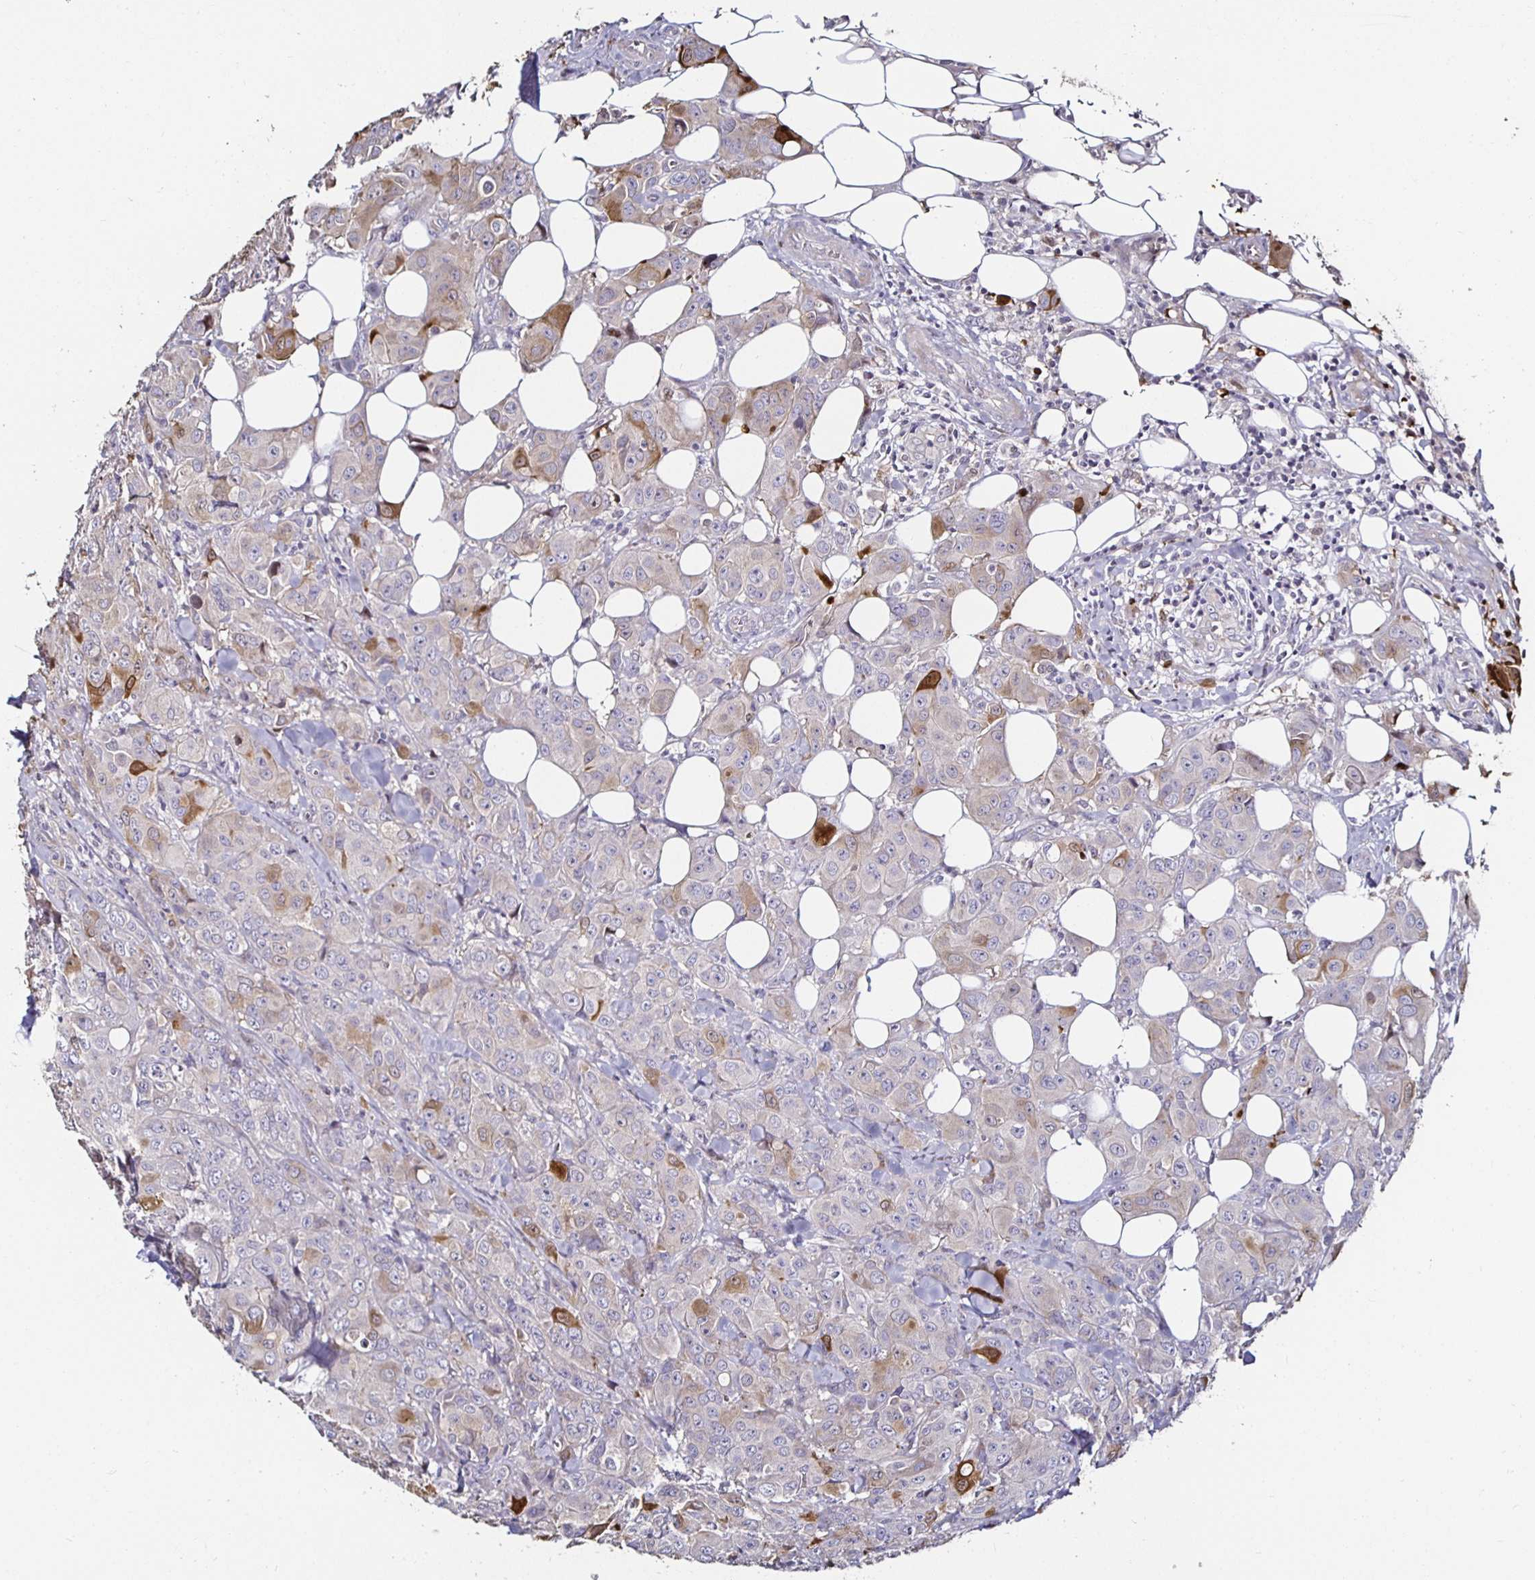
{"staining": {"intensity": "moderate", "quantity": "<25%", "location": "cytoplasmic/membranous"}, "tissue": "breast cancer", "cell_type": "Tumor cells", "image_type": "cancer", "snomed": [{"axis": "morphology", "description": "Normal tissue, NOS"}, {"axis": "morphology", "description": "Duct carcinoma"}, {"axis": "topography", "description": "Breast"}], "caption": "Breast cancer stained with a brown dye reveals moderate cytoplasmic/membranous positive positivity in about <25% of tumor cells.", "gene": "TLR4", "patient": {"sex": "female", "age": 43}}